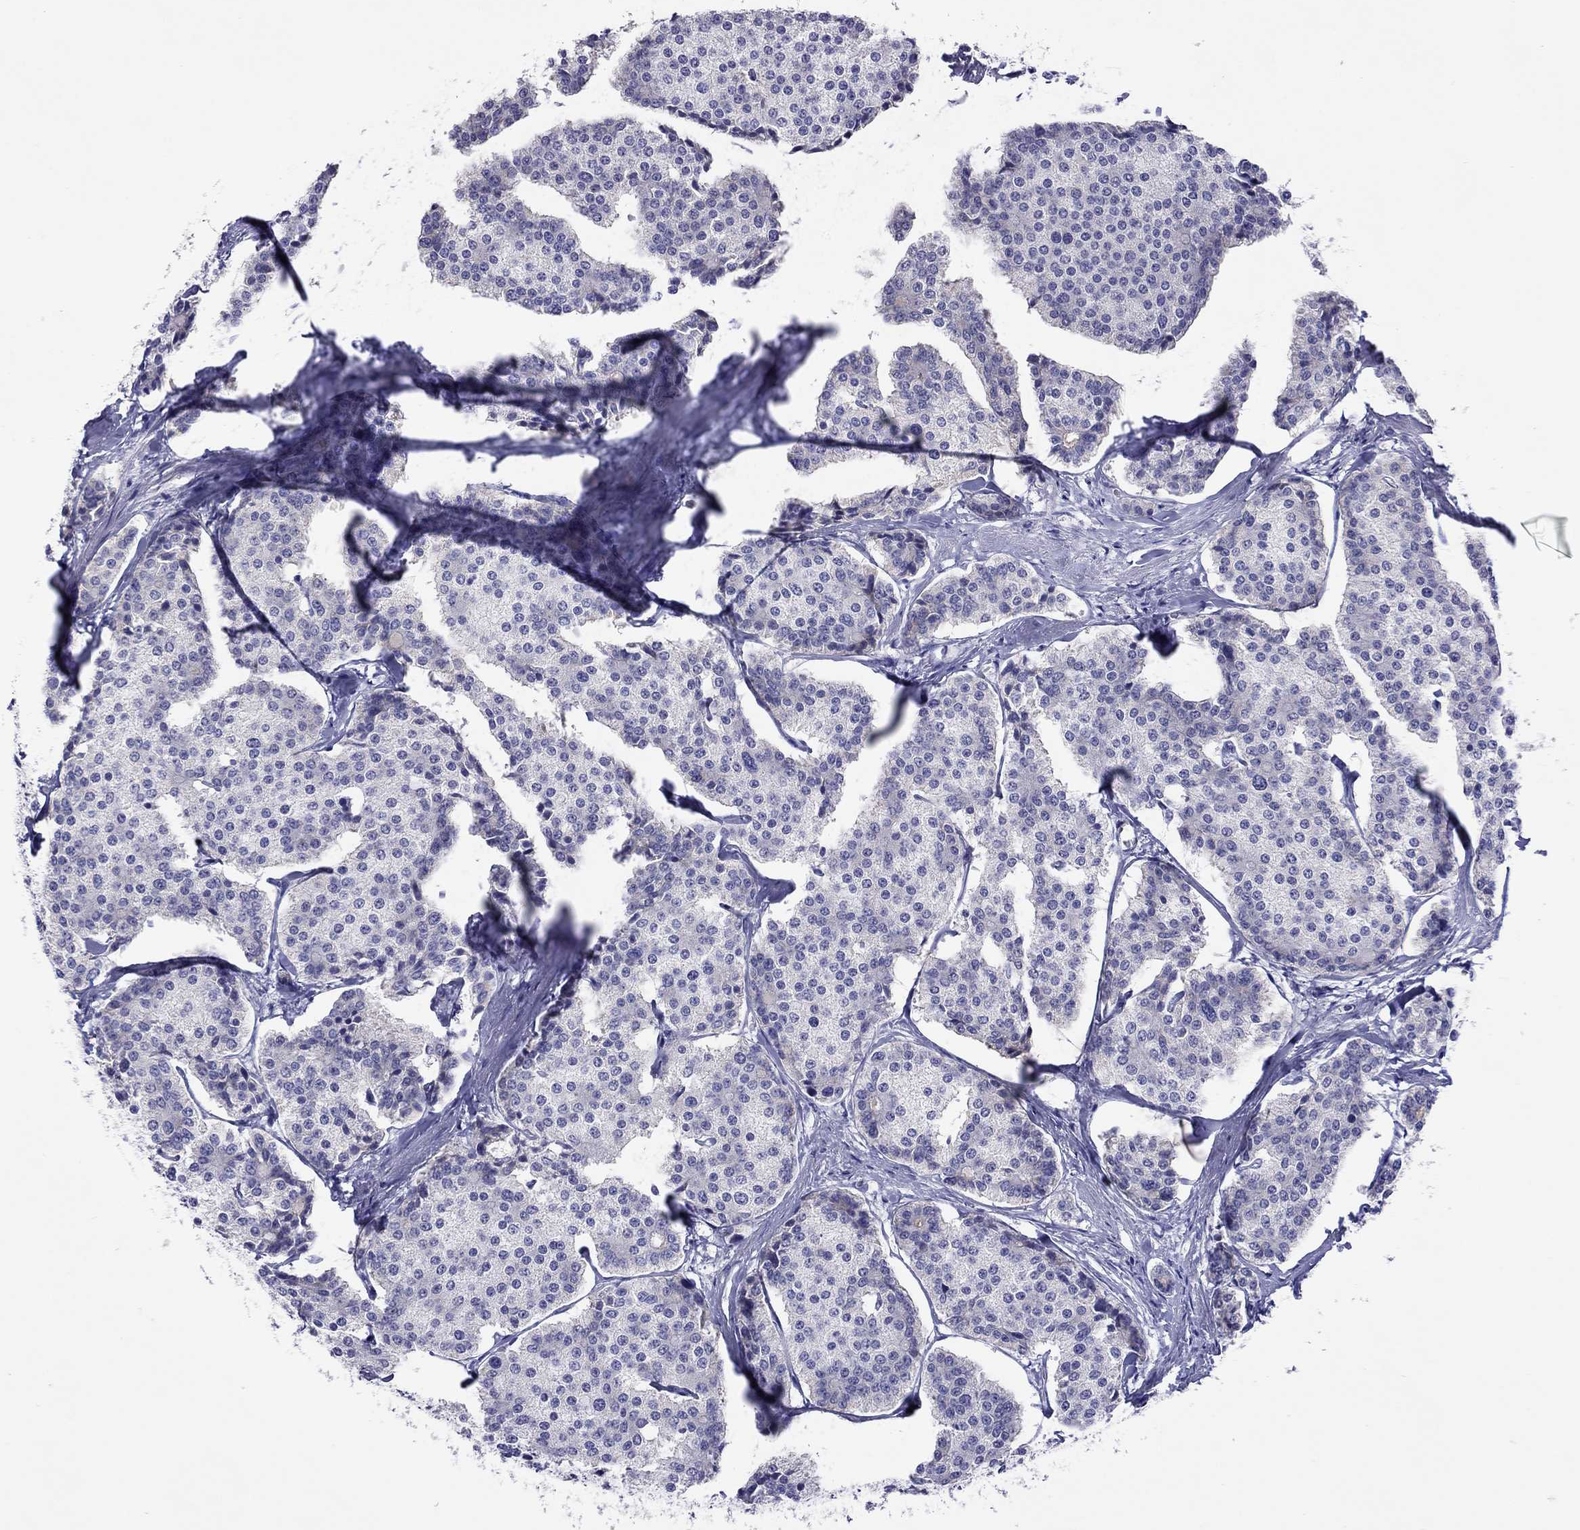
{"staining": {"intensity": "negative", "quantity": "none", "location": "none"}, "tissue": "carcinoid", "cell_type": "Tumor cells", "image_type": "cancer", "snomed": [{"axis": "morphology", "description": "Carcinoid, malignant, NOS"}, {"axis": "topography", "description": "Small intestine"}], "caption": "Immunohistochemistry image of neoplastic tissue: carcinoid stained with DAB shows no significant protein positivity in tumor cells.", "gene": "COL9A1", "patient": {"sex": "female", "age": 65}}